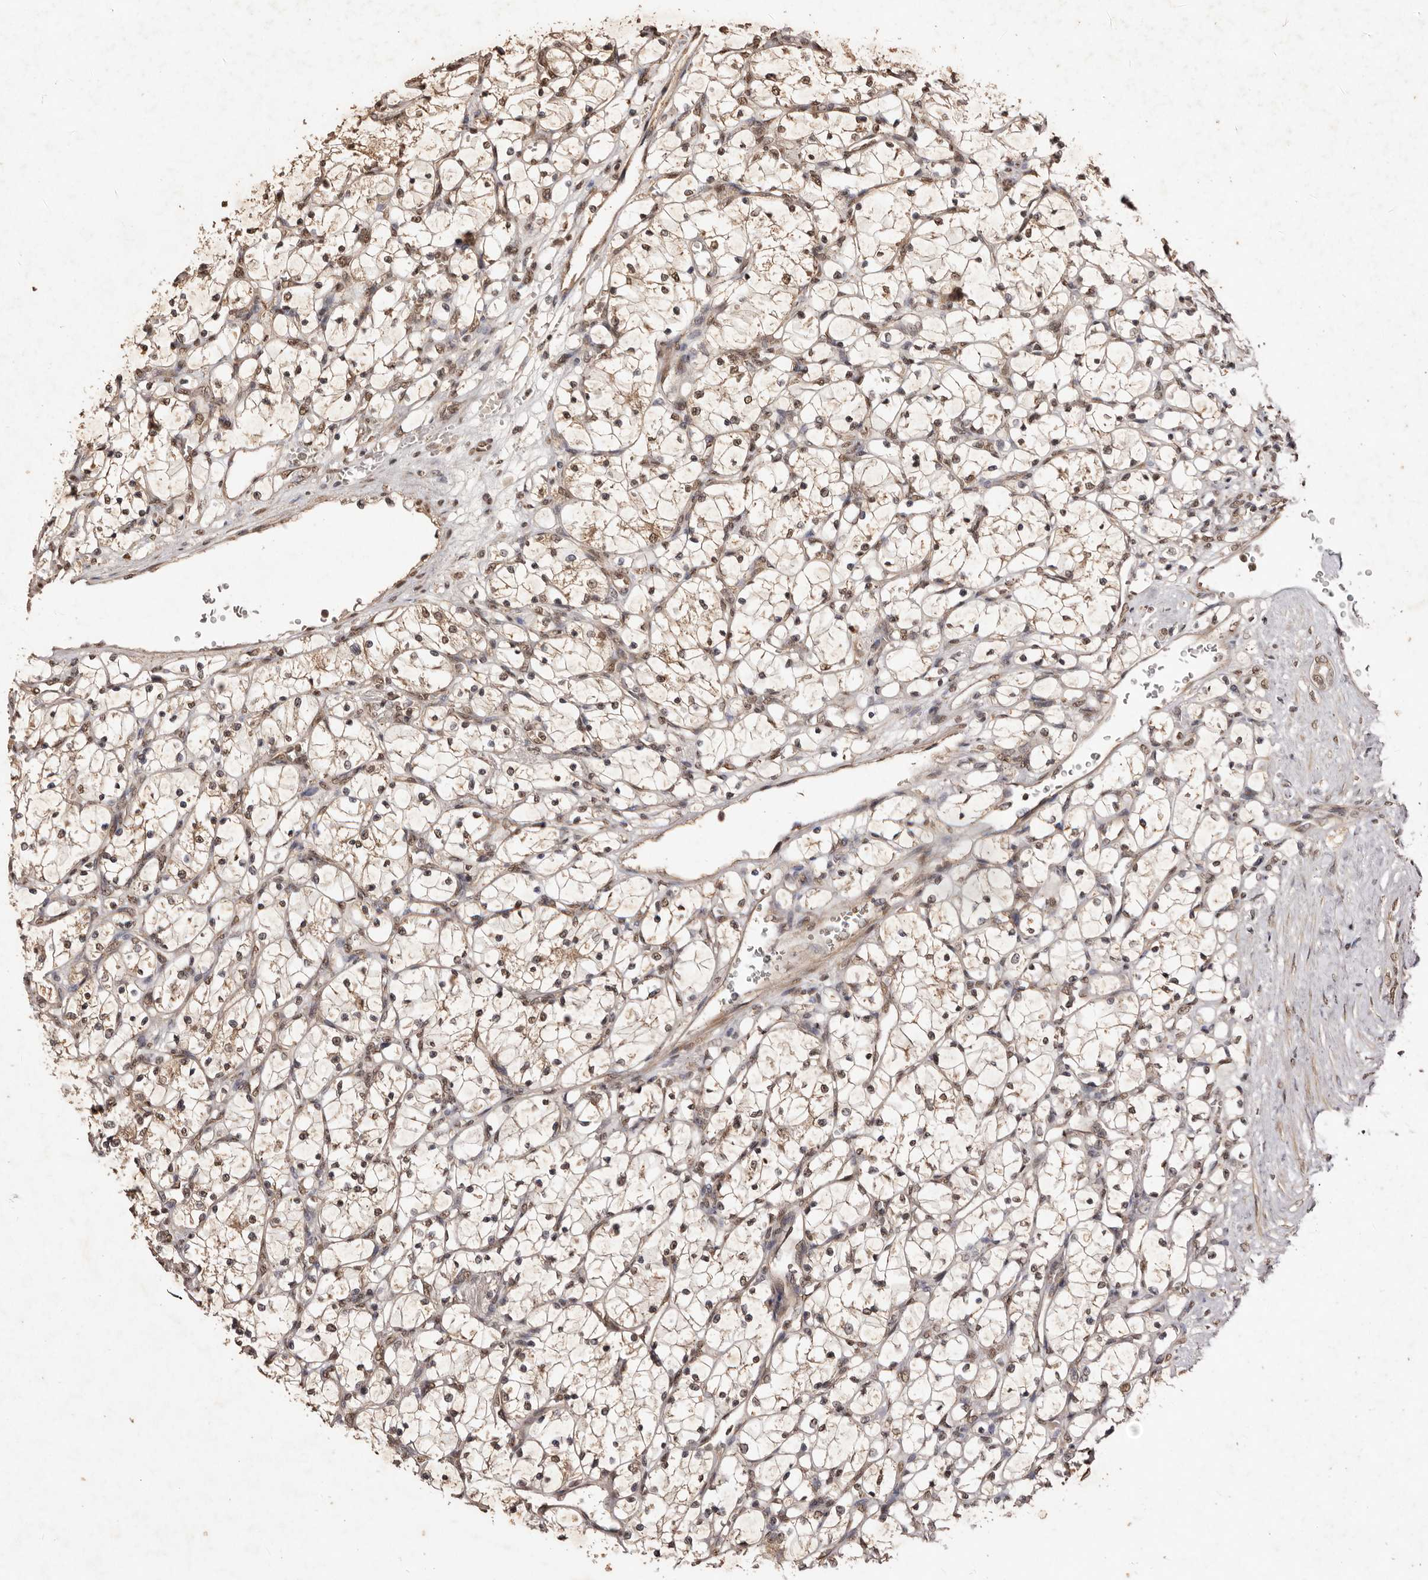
{"staining": {"intensity": "weak", "quantity": ">75%", "location": "cytoplasmic/membranous,nuclear"}, "tissue": "renal cancer", "cell_type": "Tumor cells", "image_type": "cancer", "snomed": [{"axis": "morphology", "description": "Adenocarcinoma, NOS"}, {"axis": "topography", "description": "Kidney"}], "caption": "IHC (DAB (3,3'-diaminobenzidine)) staining of renal adenocarcinoma displays weak cytoplasmic/membranous and nuclear protein positivity in approximately >75% of tumor cells.", "gene": "NOTCH1", "patient": {"sex": "female", "age": 69}}